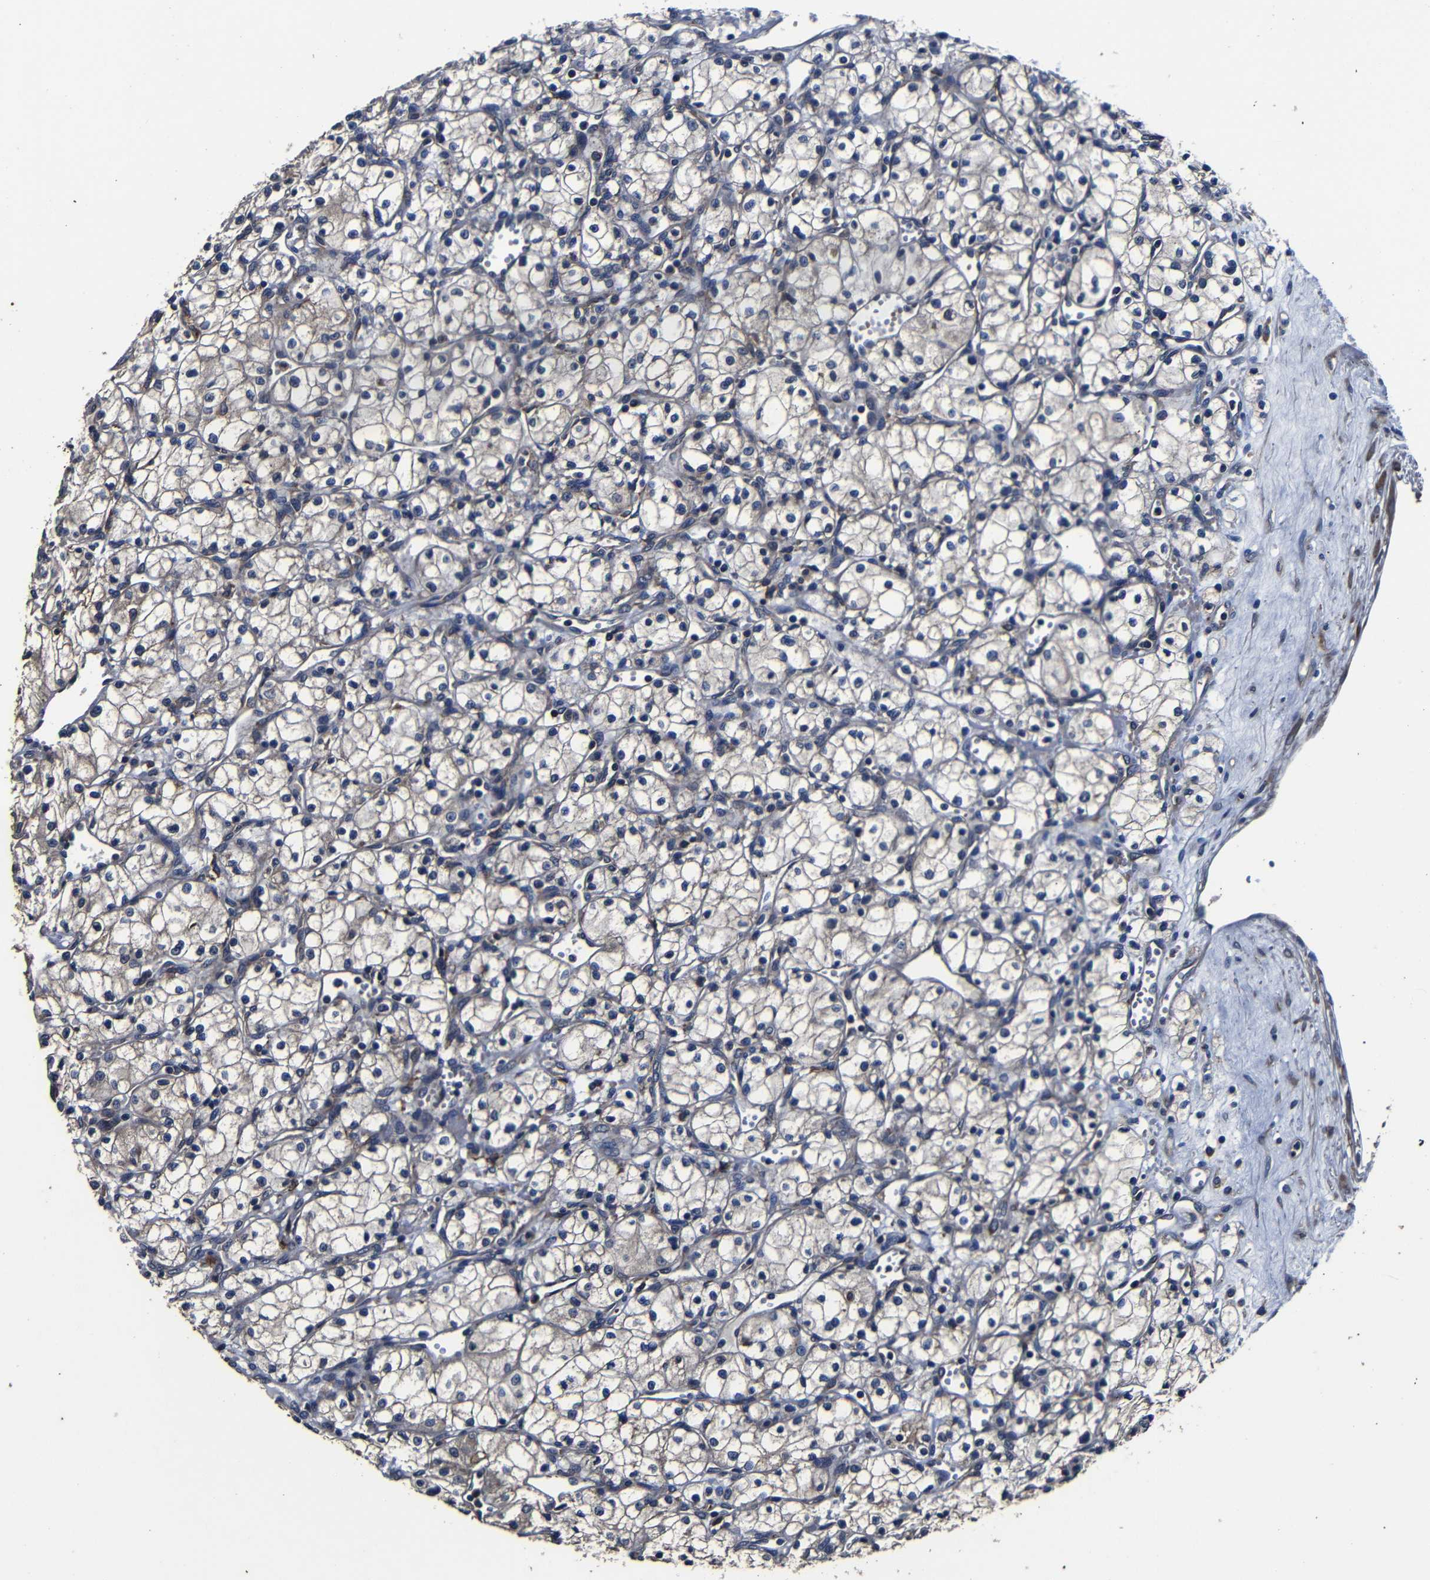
{"staining": {"intensity": "weak", "quantity": "25%-75%", "location": "cytoplasmic/membranous"}, "tissue": "renal cancer", "cell_type": "Tumor cells", "image_type": "cancer", "snomed": [{"axis": "morphology", "description": "Normal tissue, NOS"}, {"axis": "morphology", "description": "Adenocarcinoma, NOS"}, {"axis": "topography", "description": "Kidney"}], "caption": "Brown immunohistochemical staining in human renal cancer reveals weak cytoplasmic/membranous expression in approximately 25%-75% of tumor cells.", "gene": "SCN9A", "patient": {"sex": "male", "age": 59}}